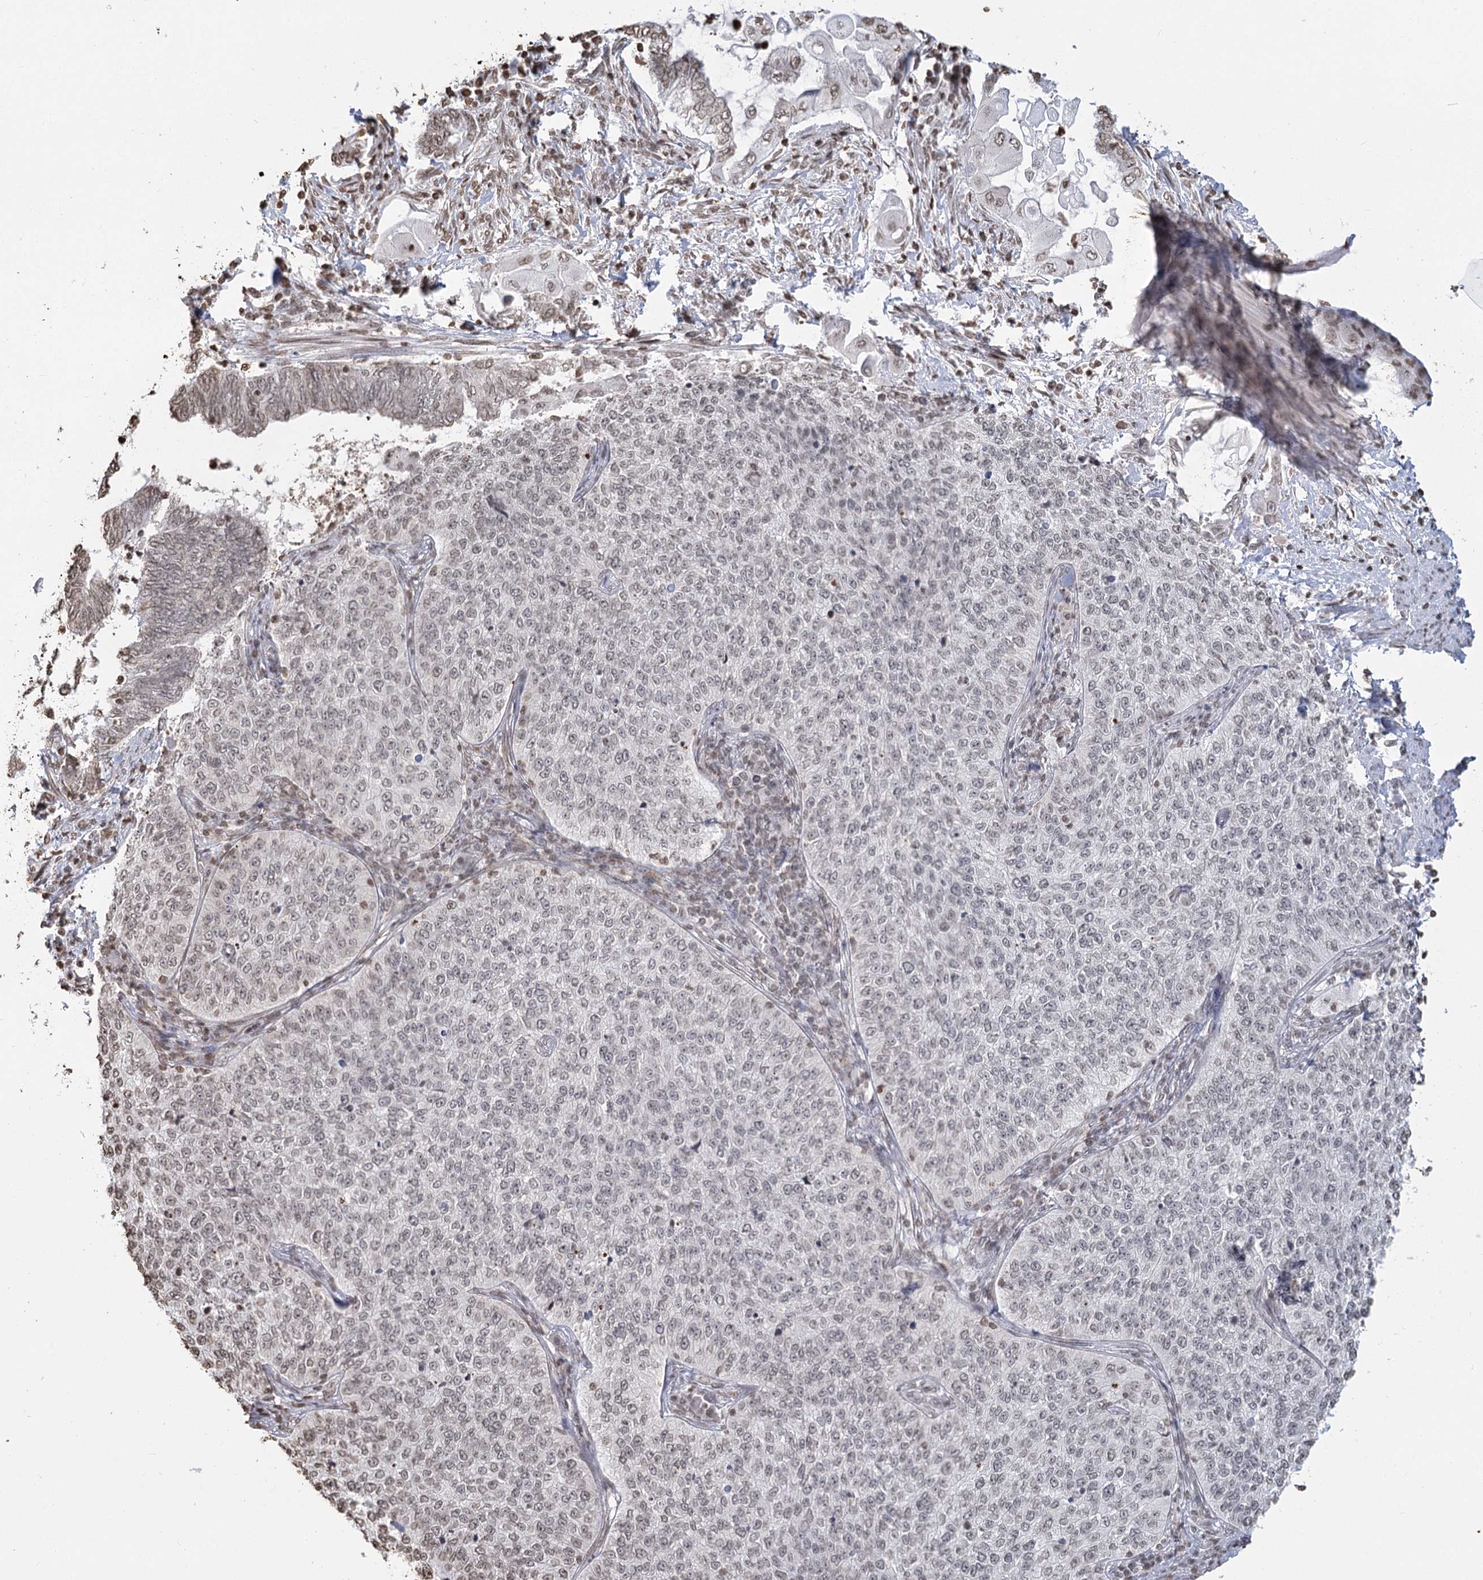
{"staining": {"intensity": "weak", "quantity": "<25%", "location": "nuclear"}, "tissue": "cervical cancer", "cell_type": "Tumor cells", "image_type": "cancer", "snomed": [{"axis": "morphology", "description": "Squamous cell carcinoma, NOS"}, {"axis": "topography", "description": "Cervix"}], "caption": "The histopathology image exhibits no significant positivity in tumor cells of cervical cancer (squamous cell carcinoma).", "gene": "FAM13A", "patient": {"sex": "female", "age": 35}}